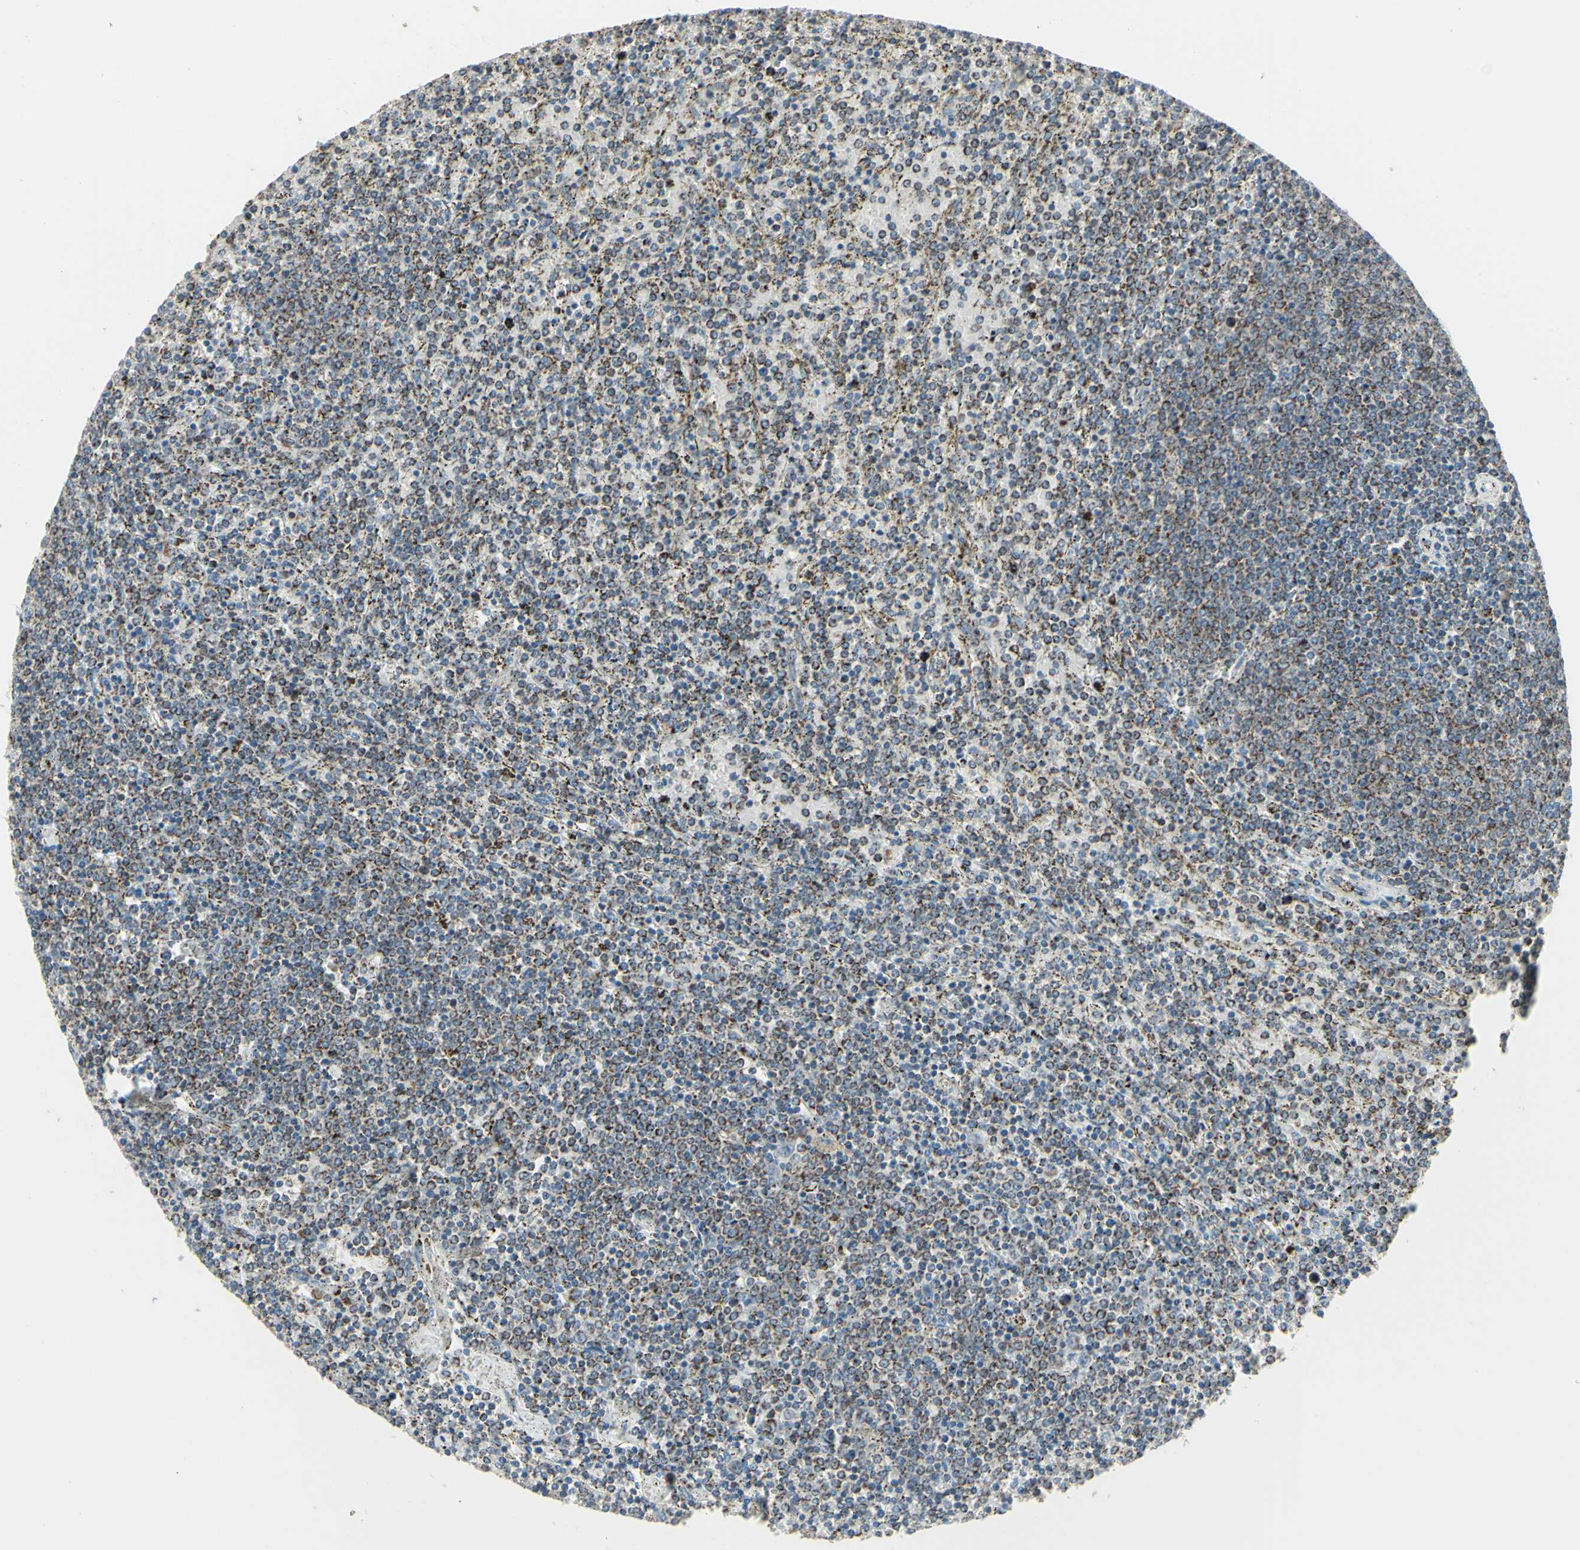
{"staining": {"intensity": "moderate", "quantity": "25%-75%", "location": "cytoplasmic/membranous"}, "tissue": "lymphoma", "cell_type": "Tumor cells", "image_type": "cancer", "snomed": [{"axis": "morphology", "description": "Malignant lymphoma, non-Hodgkin's type, Low grade"}, {"axis": "topography", "description": "Spleen"}], "caption": "Immunohistochemistry of human lymphoma exhibits medium levels of moderate cytoplasmic/membranous staining in about 25%-75% of tumor cells.", "gene": "FAM171B", "patient": {"sex": "female", "age": 77}}